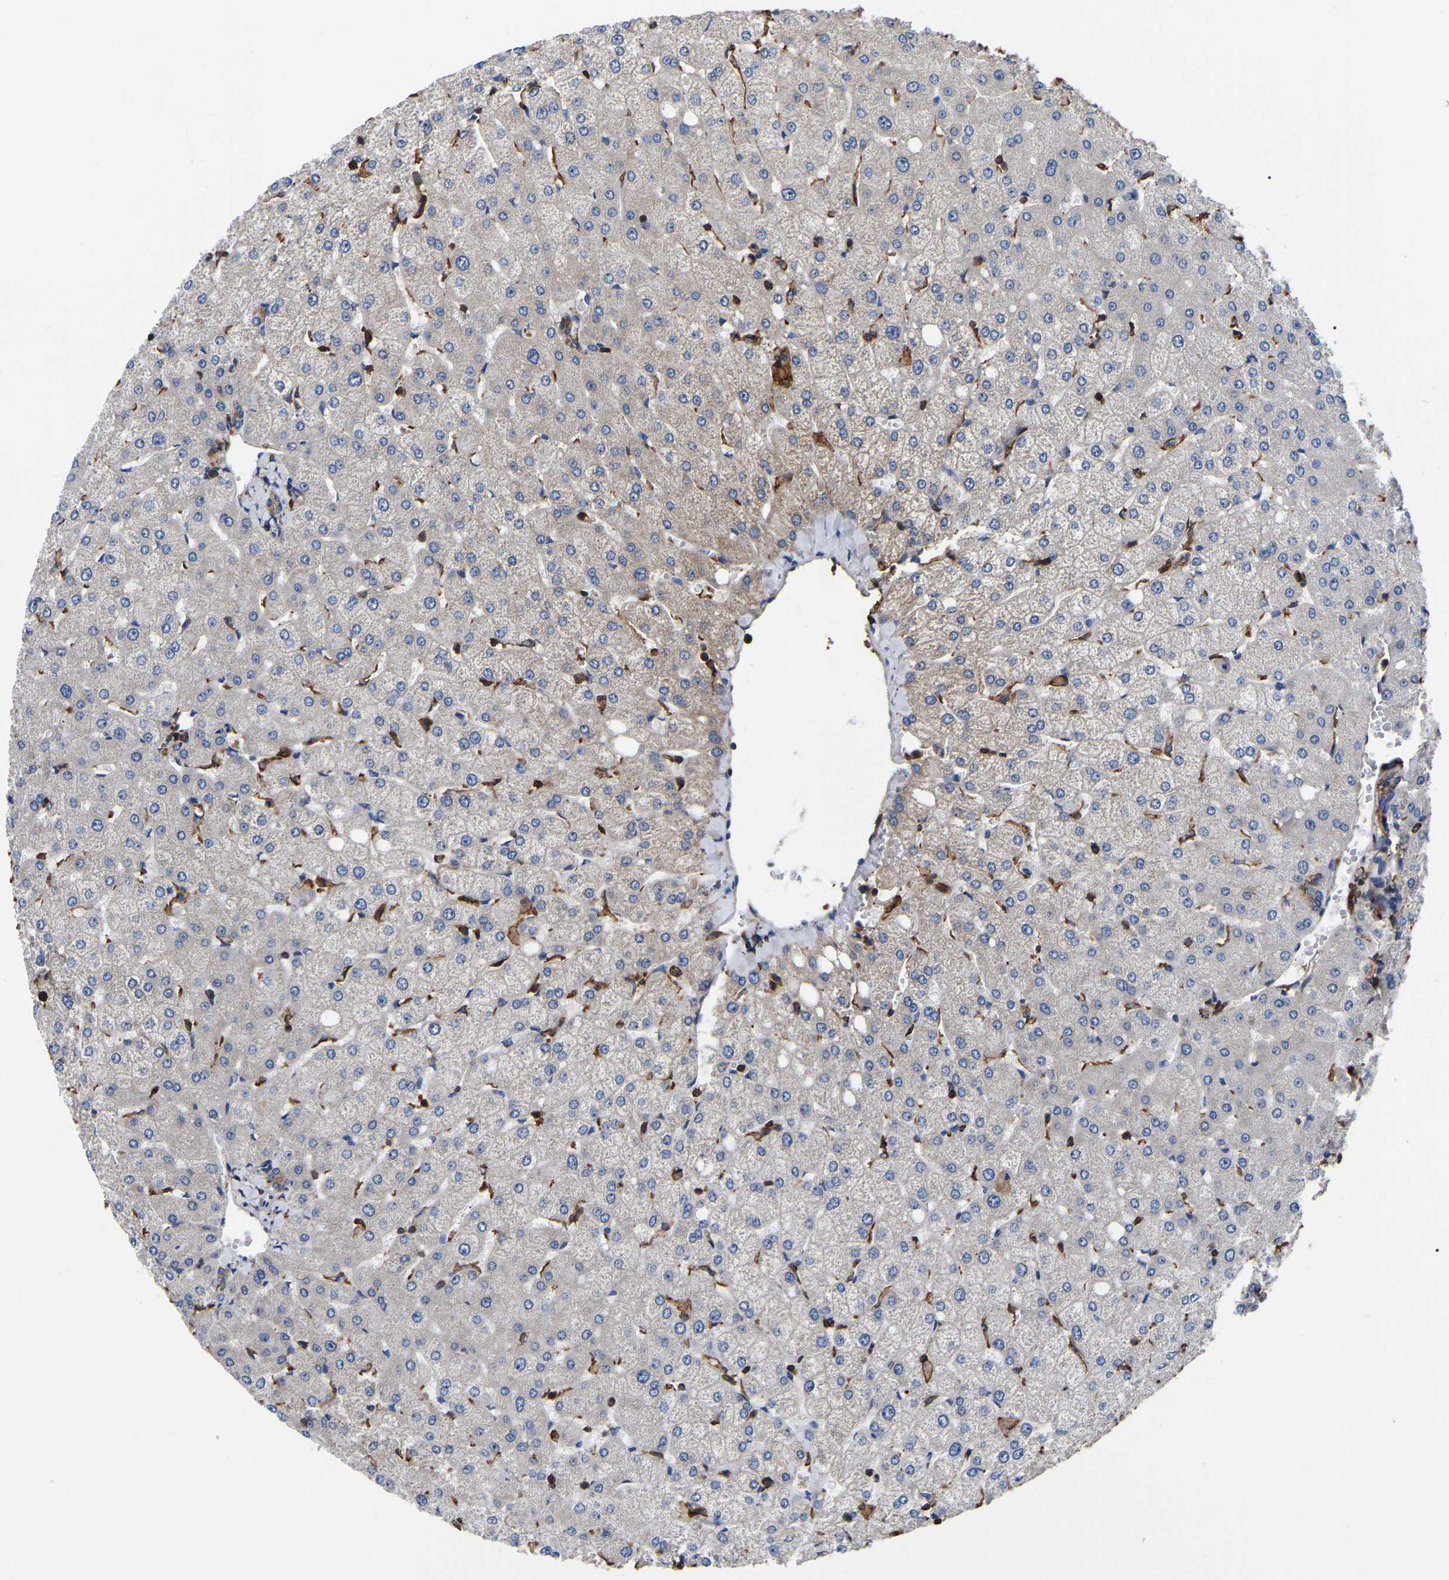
{"staining": {"intensity": "weak", "quantity": ">75%", "location": "cytoplasmic/membranous"}, "tissue": "liver", "cell_type": "Cholangiocytes", "image_type": "normal", "snomed": [{"axis": "morphology", "description": "Normal tissue, NOS"}, {"axis": "topography", "description": "Liver"}], "caption": "This photomicrograph exhibits IHC staining of normal human liver, with low weak cytoplasmic/membranous expression in approximately >75% of cholangiocytes.", "gene": "ARMT1", "patient": {"sex": "female", "age": 54}}